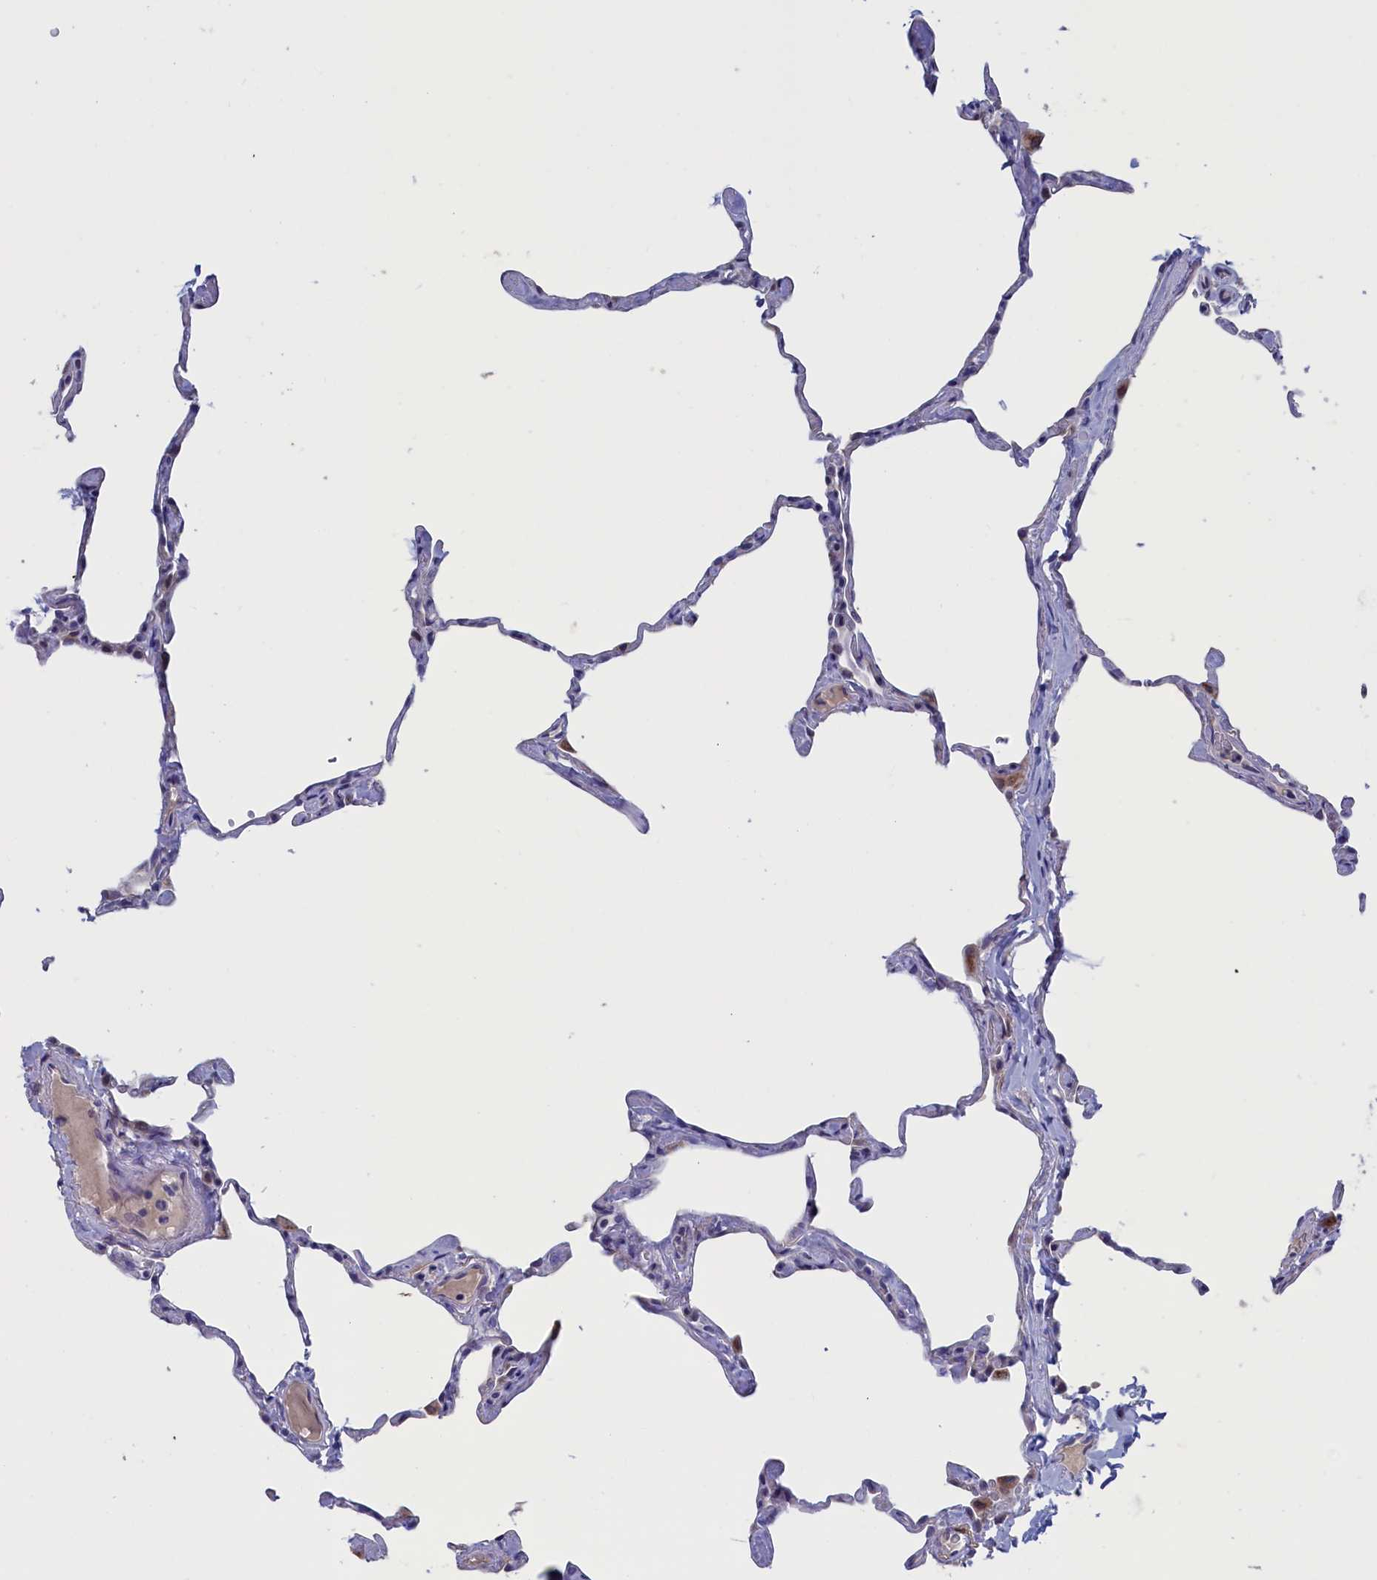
{"staining": {"intensity": "negative", "quantity": "none", "location": "none"}, "tissue": "lung", "cell_type": "Alveolar cells", "image_type": "normal", "snomed": [{"axis": "morphology", "description": "Normal tissue, NOS"}, {"axis": "topography", "description": "Lung"}], "caption": "High magnification brightfield microscopy of normal lung stained with DAB (3,3'-diaminobenzidine) (brown) and counterstained with hematoxylin (blue): alveolar cells show no significant staining. (DAB (3,3'-diaminobenzidine) immunohistochemistry (IHC) visualized using brightfield microscopy, high magnification).", "gene": "NIBAN3", "patient": {"sex": "male", "age": 65}}